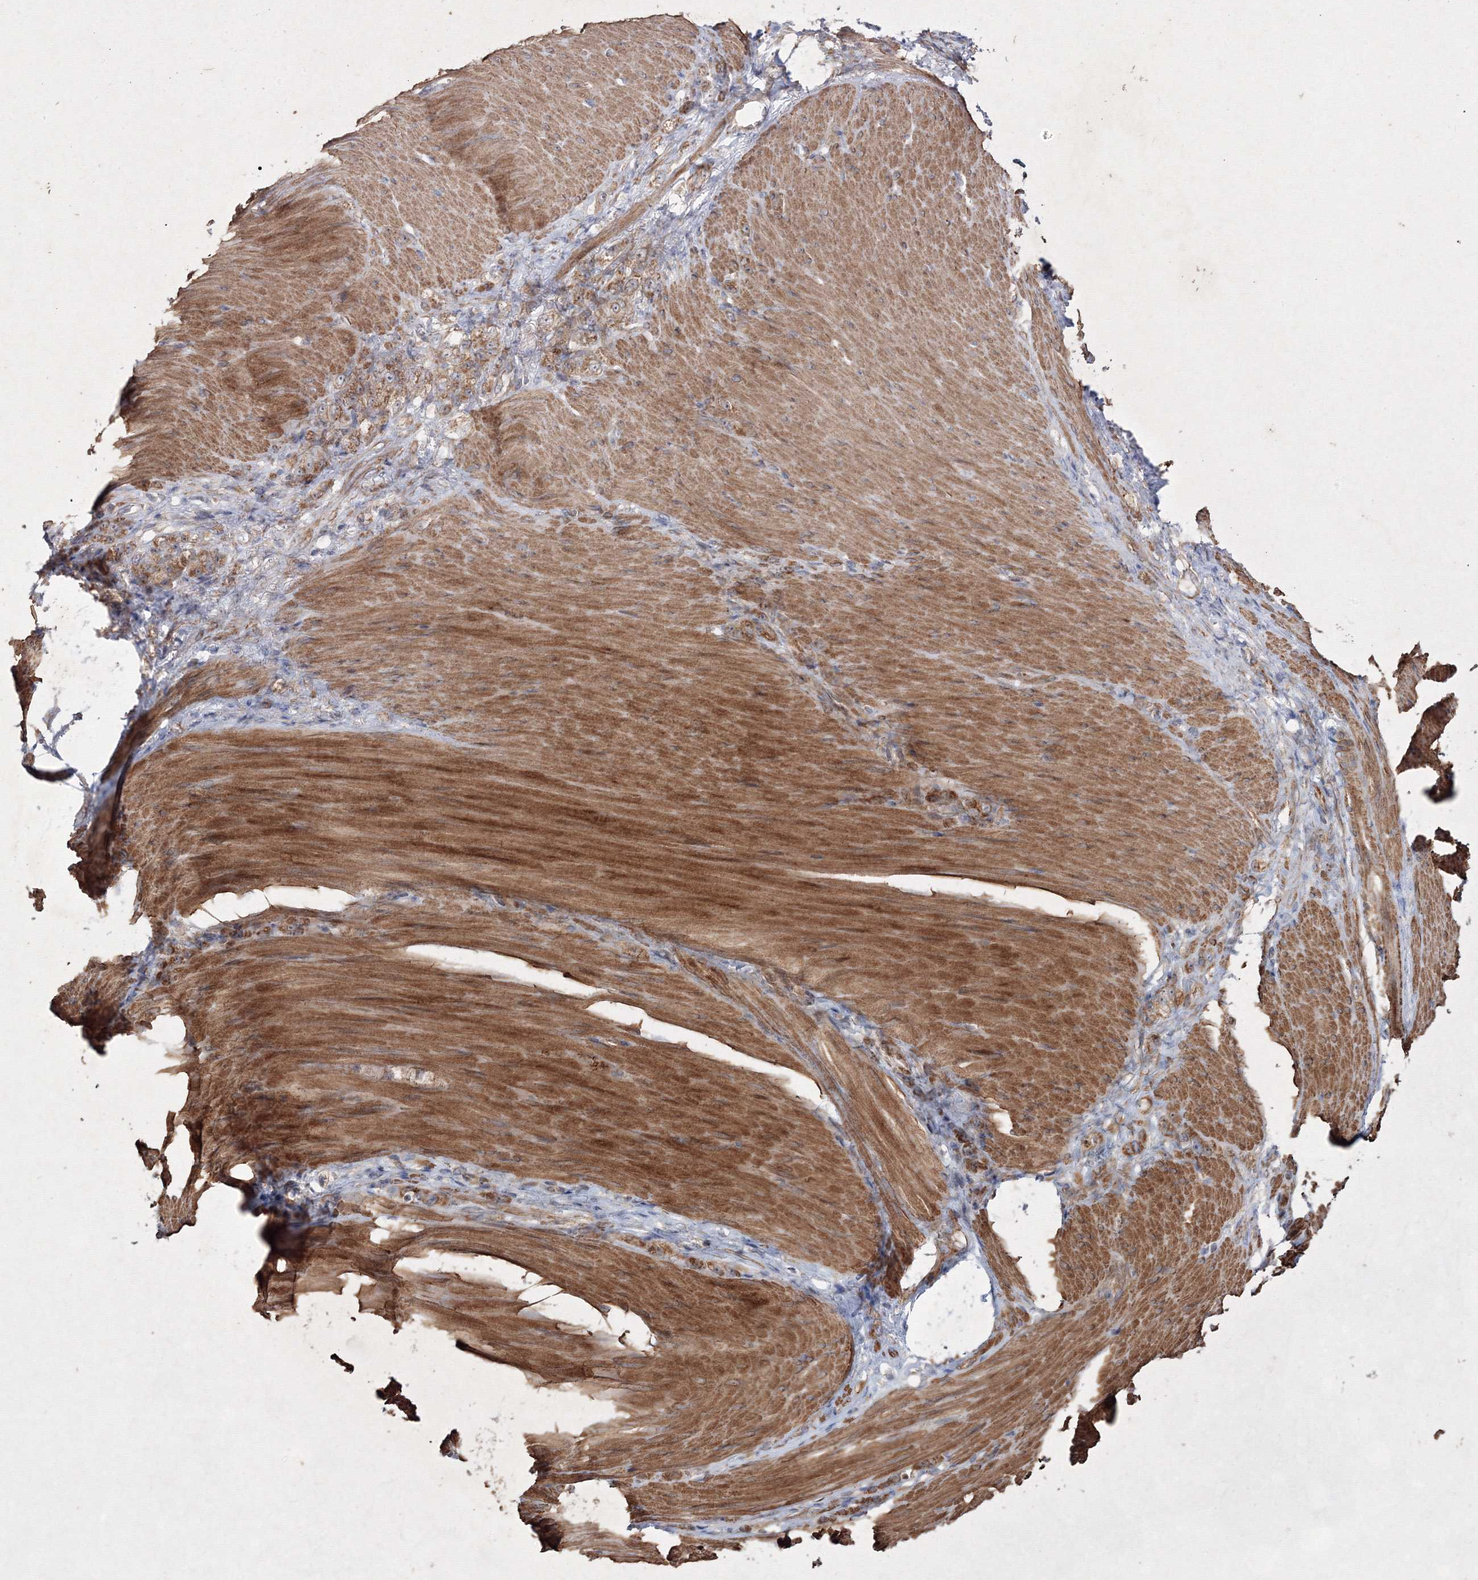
{"staining": {"intensity": "weak", "quantity": ">75%", "location": "cytoplasmic/membranous"}, "tissue": "stomach cancer", "cell_type": "Tumor cells", "image_type": "cancer", "snomed": [{"axis": "morphology", "description": "Normal tissue, NOS"}, {"axis": "morphology", "description": "Adenocarcinoma, NOS"}, {"axis": "topography", "description": "Stomach"}], "caption": "Immunohistochemical staining of stomach cancer displays low levels of weak cytoplasmic/membranous staining in about >75% of tumor cells. (brown staining indicates protein expression, while blue staining denotes nuclei).", "gene": "GFM1", "patient": {"sex": "male", "age": 82}}